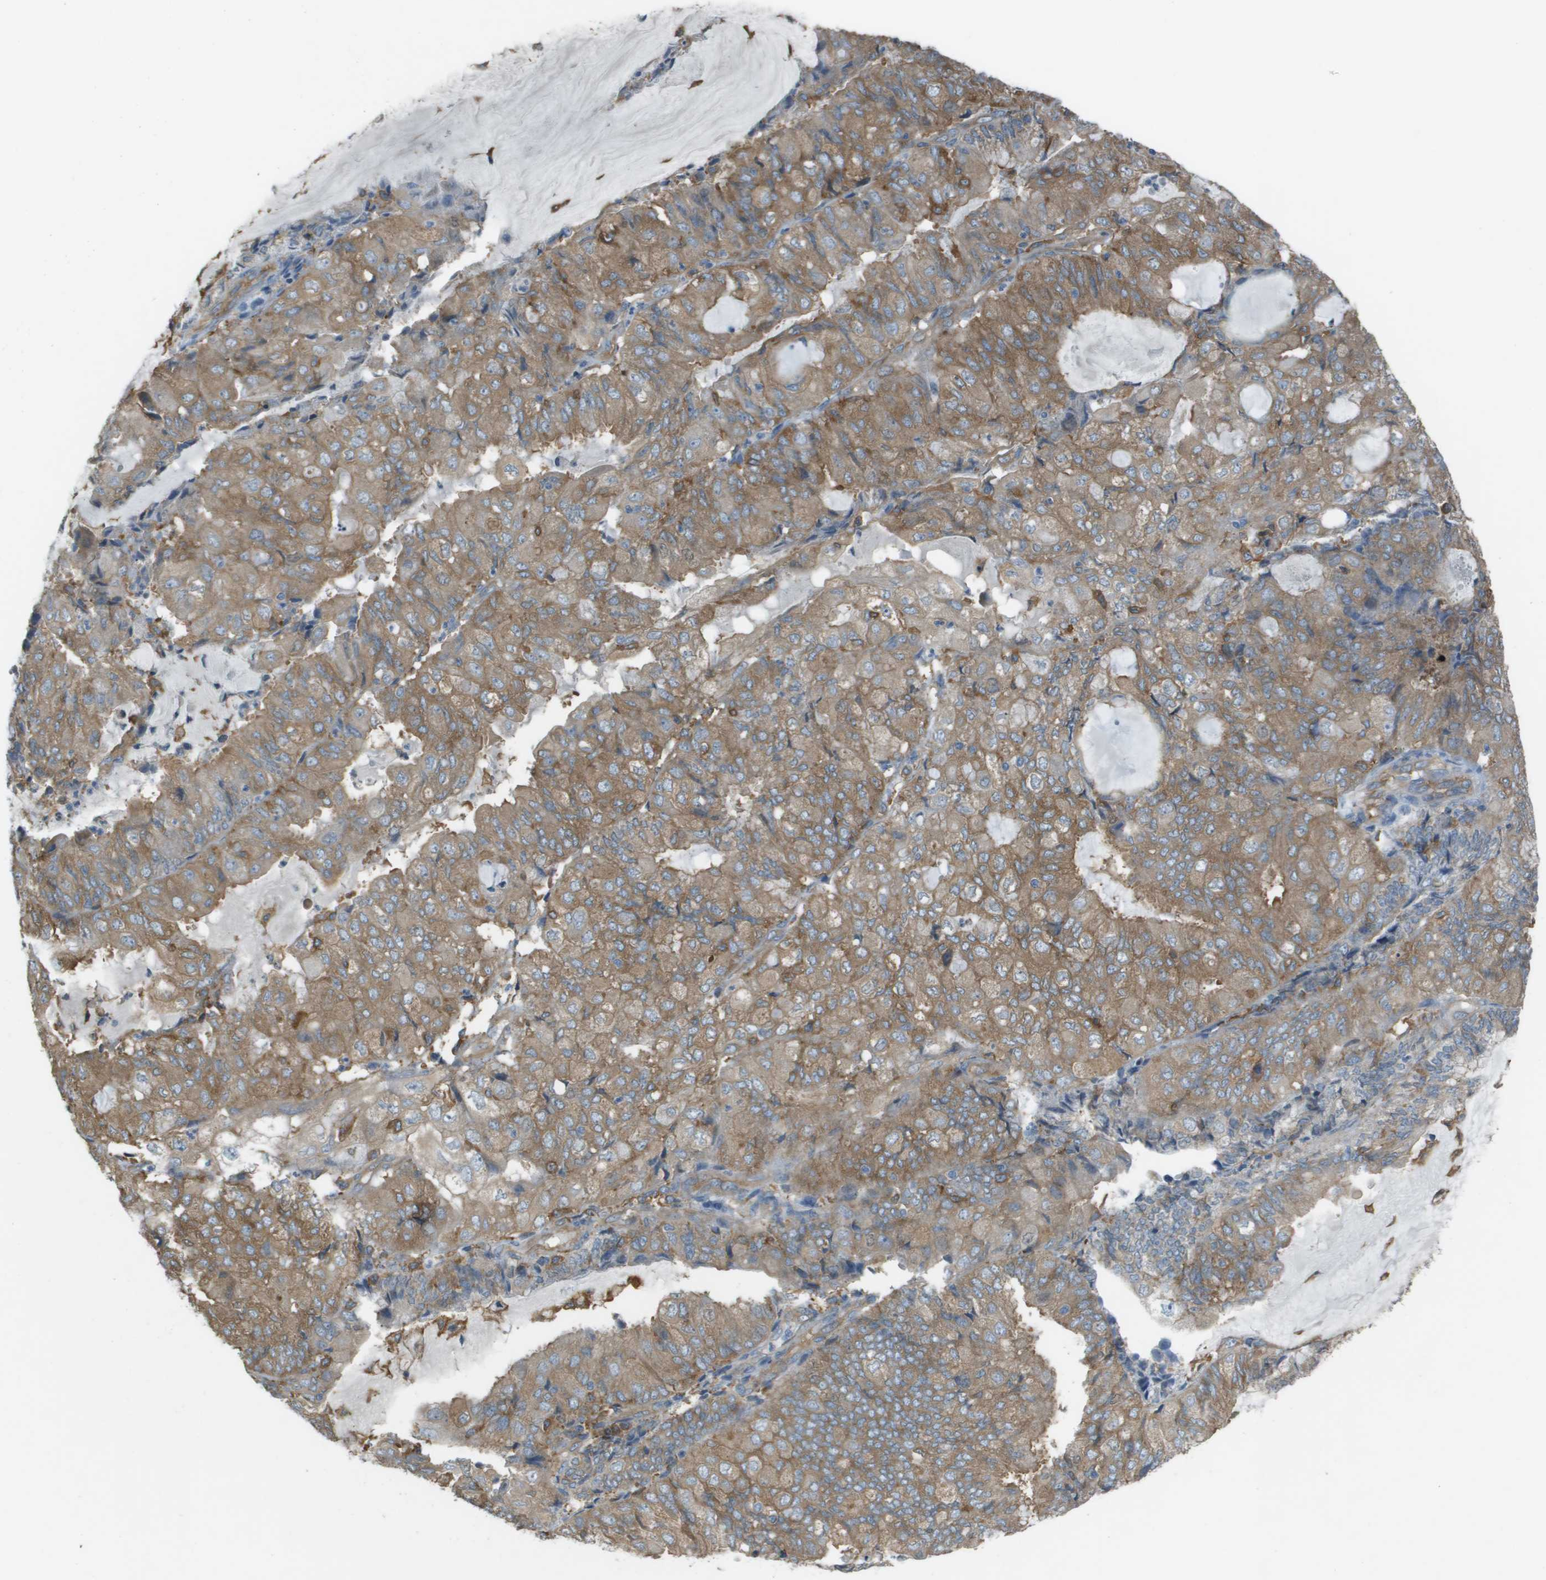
{"staining": {"intensity": "moderate", "quantity": ">75%", "location": "cytoplasmic/membranous"}, "tissue": "endometrial cancer", "cell_type": "Tumor cells", "image_type": "cancer", "snomed": [{"axis": "morphology", "description": "Adenocarcinoma, NOS"}, {"axis": "topography", "description": "Endometrium"}], "caption": "Moderate cytoplasmic/membranous staining for a protein is appreciated in approximately >75% of tumor cells of endometrial adenocarcinoma using immunohistochemistry.", "gene": "CORO1B", "patient": {"sex": "female", "age": 81}}